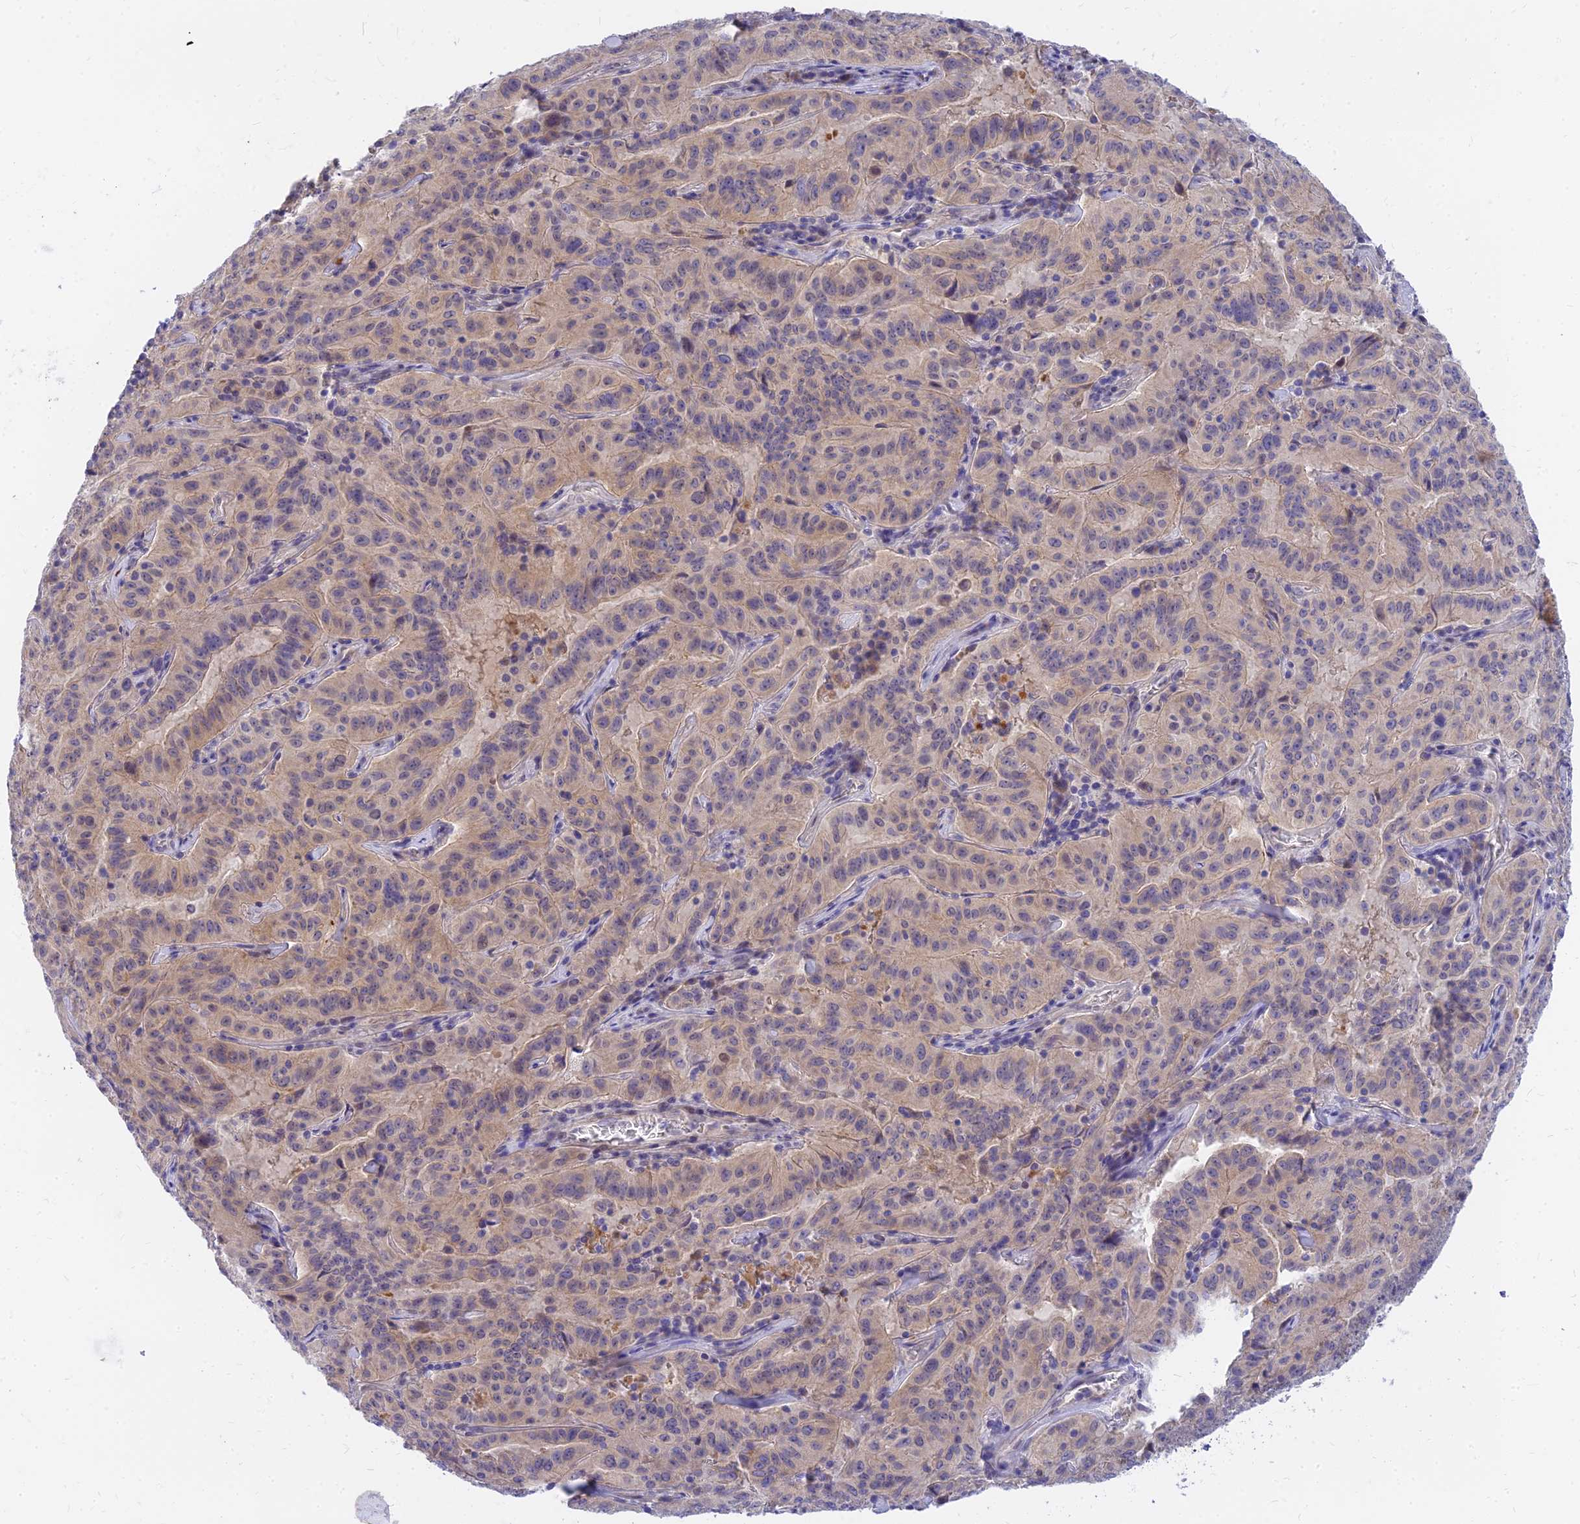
{"staining": {"intensity": "weak", "quantity": "<25%", "location": "cytoplasmic/membranous,nuclear"}, "tissue": "pancreatic cancer", "cell_type": "Tumor cells", "image_type": "cancer", "snomed": [{"axis": "morphology", "description": "Adenocarcinoma, NOS"}, {"axis": "topography", "description": "Pancreas"}], "caption": "An immunohistochemistry image of pancreatic cancer (adenocarcinoma) is shown. There is no staining in tumor cells of pancreatic cancer (adenocarcinoma). (DAB immunohistochemistry visualized using brightfield microscopy, high magnification).", "gene": "ANKS4B", "patient": {"sex": "male", "age": 63}}